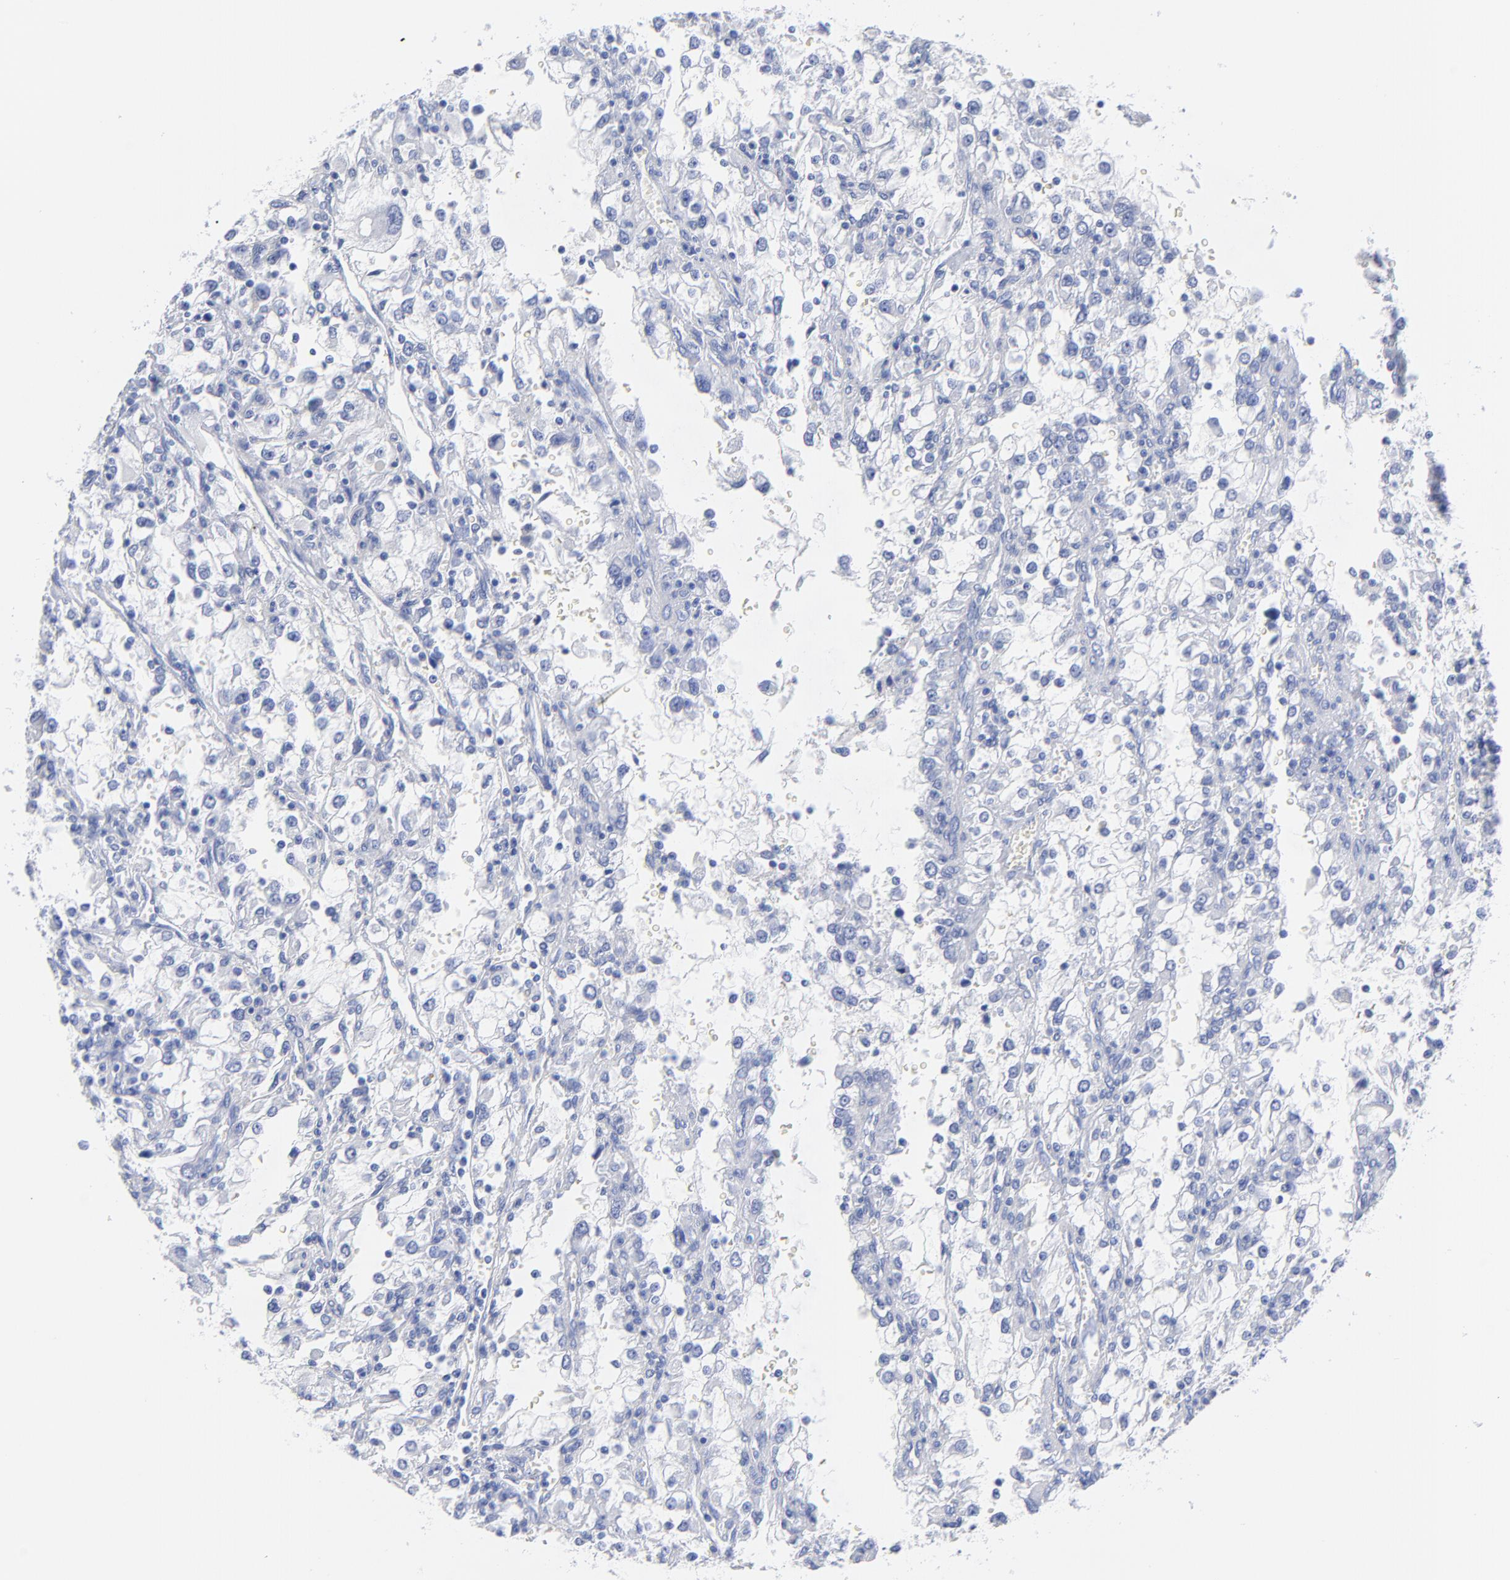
{"staining": {"intensity": "negative", "quantity": "none", "location": "none"}, "tissue": "renal cancer", "cell_type": "Tumor cells", "image_type": "cancer", "snomed": [{"axis": "morphology", "description": "Adenocarcinoma, NOS"}, {"axis": "topography", "description": "Kidney"}], "caption": "There is no significant staining in tumor cells of adenocarcinoma (renal).", "gene": "ACY1", "patient": {"sex": "female", "age": 52}}